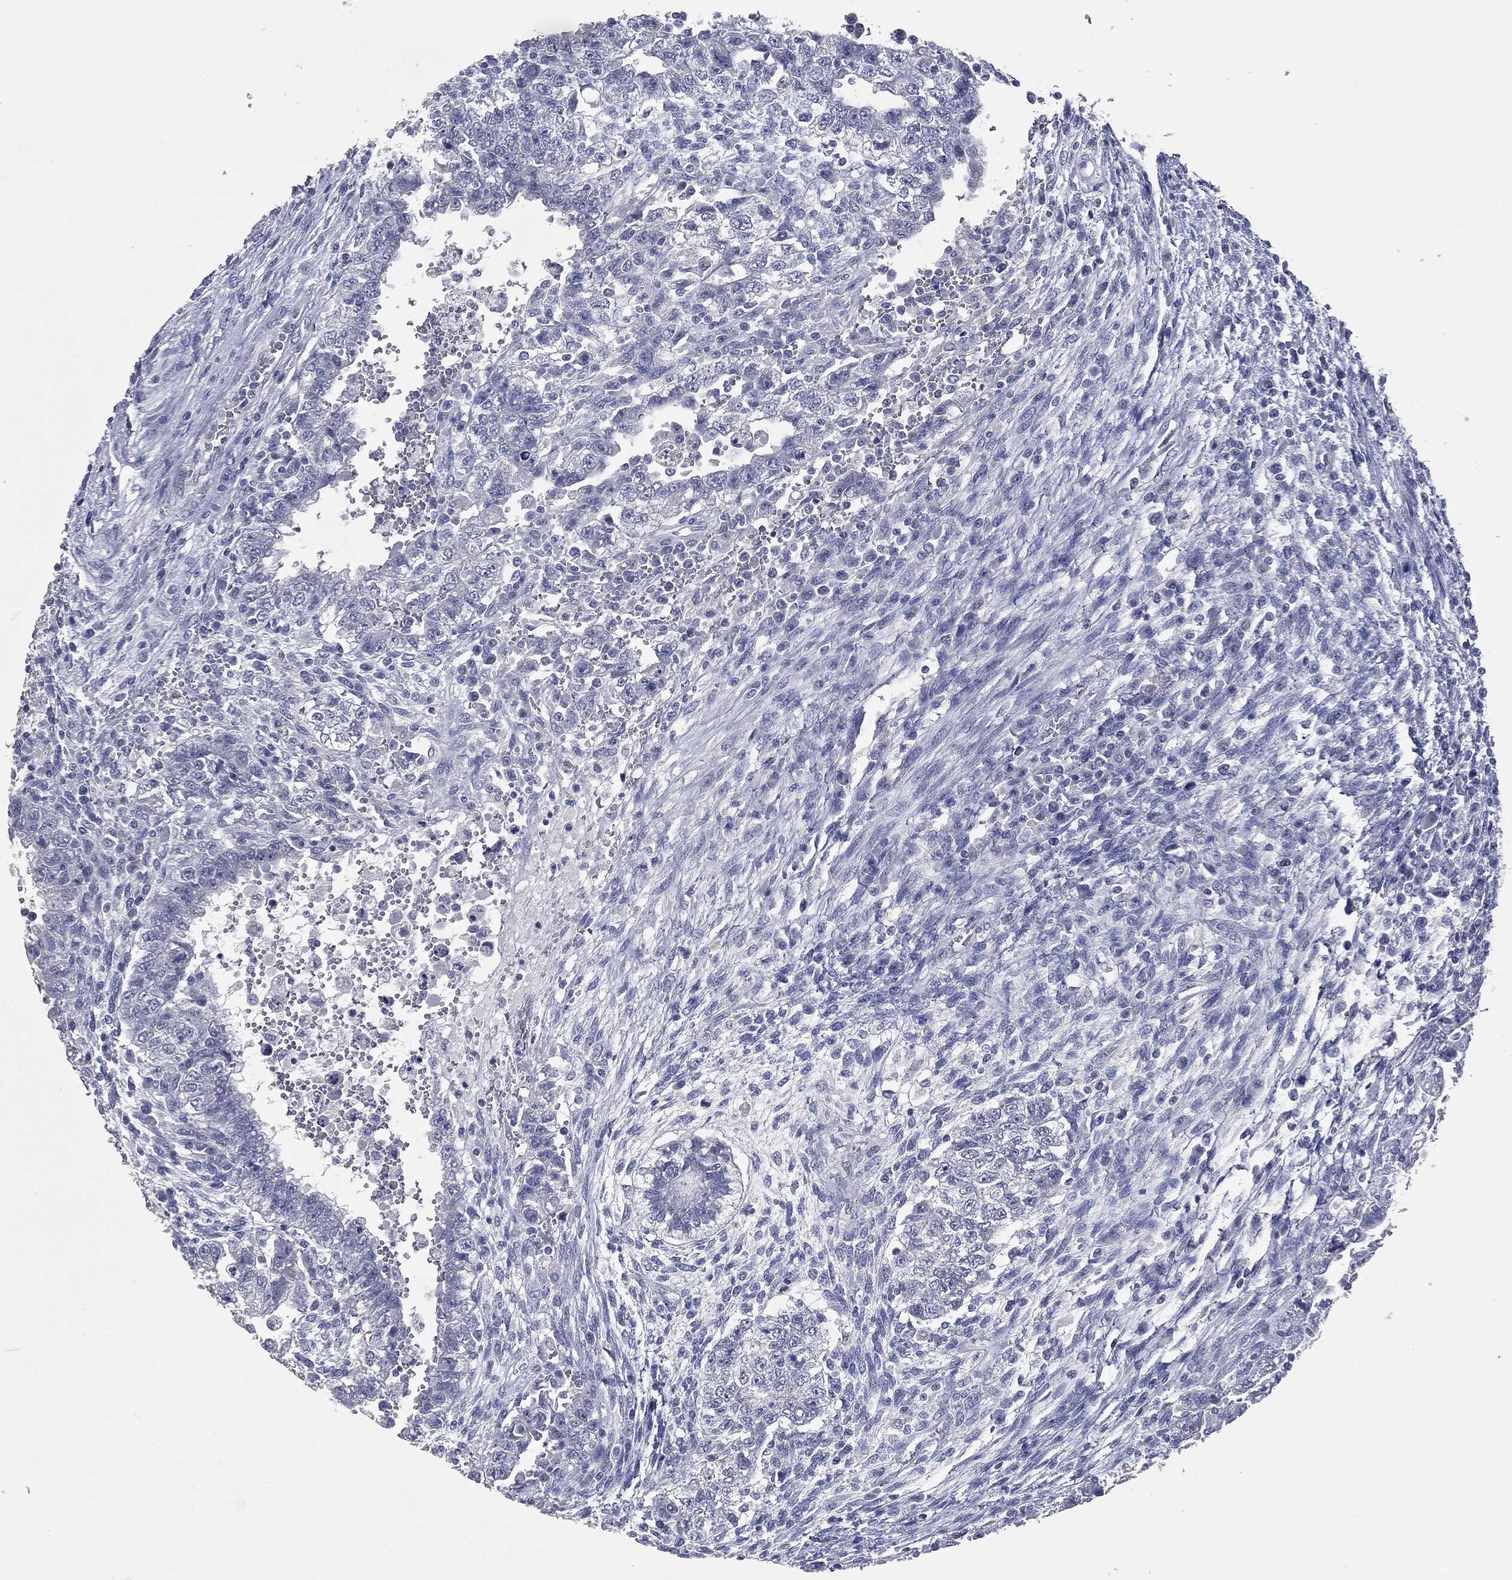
{"staining": {"intensity": "negative", "quantity": "none", "location": "none"}, "tissue": "testis cancer", "cell_type": "Tumor cells", "image_type": "cancer", "snomed": [{"axis": "morphology", "description": "Carcinoma, Embryonal, NOS"}, {"axis": "topography", "description": "Testis"}], "caption": "High power microscopy photomicrograph of an immunohistochemistry image of embryonal carcinoma (testis), revealing no significant expression in tumor cells.", "gene": "ATP2A1", "patient": {"sex": "male", "age": 26}}